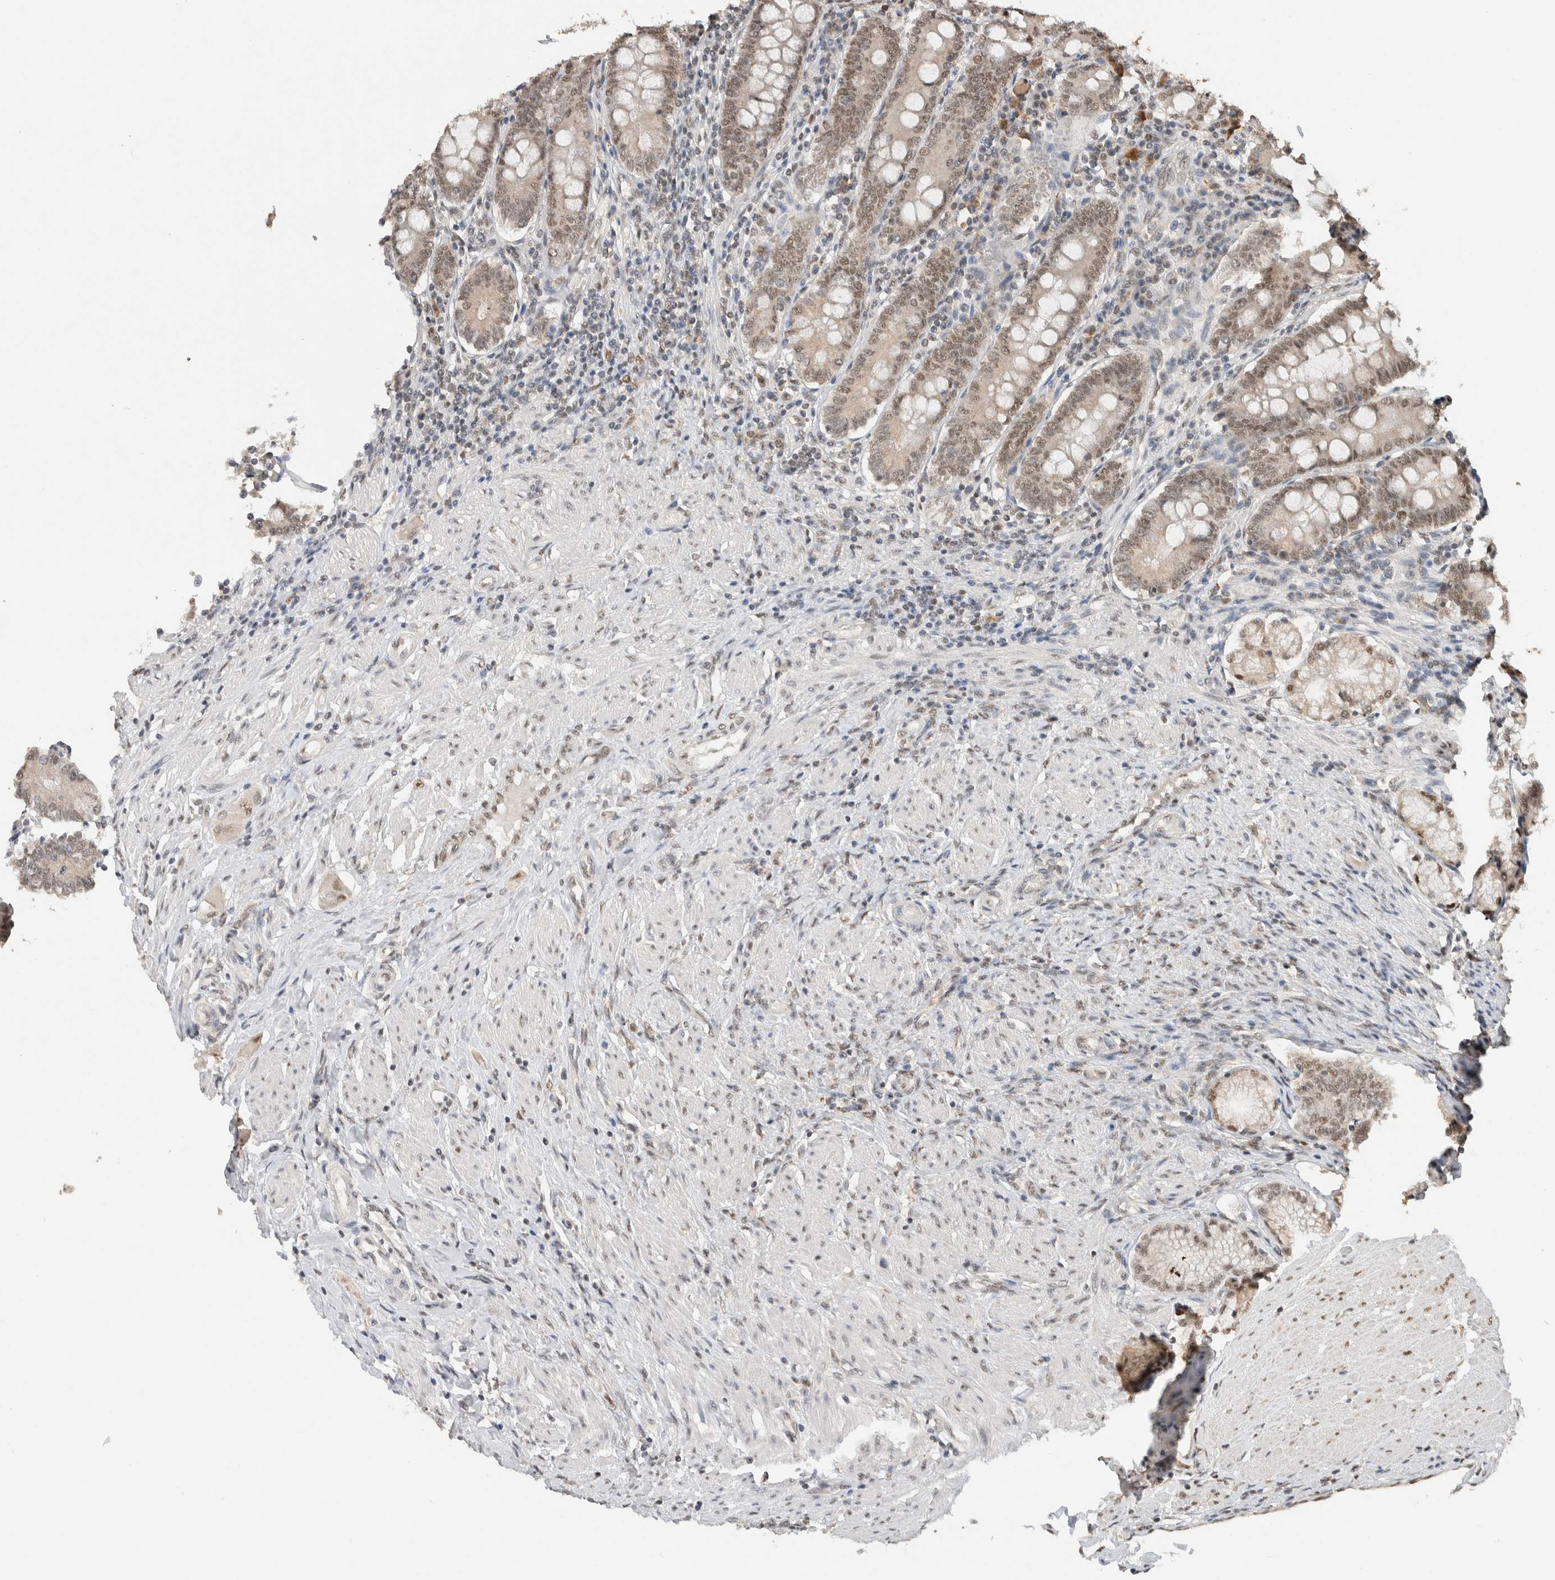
{"staining": {"intensity": "strong", "quantity": "25%-75%", "location": "nuclear"}, "tissue": "duodenum", "cell_type": "Glandular cells", "image_type": "normal", "snomed": [{"axis": "morphology", "description": "Normal tissue, NOS"}, {"axis": "morphology", "description": "Adenocarcinoma, NOS"}, {"axis": "topography", "description": "Pancreas"}, {"axis": "topography", "description": "Duodenum"}], "caption": "Immunohistochemistry (IHC) photomicrograph of unremarkable duodenum: human duodenum stained using immunohistochemistry displays high levels of strong protein expression localized specifically in the nuclear of glandular cells, appearing as a nuclear brown color.", "gene": "DDX42", "patient": {"sex": "male", "age": 50}}